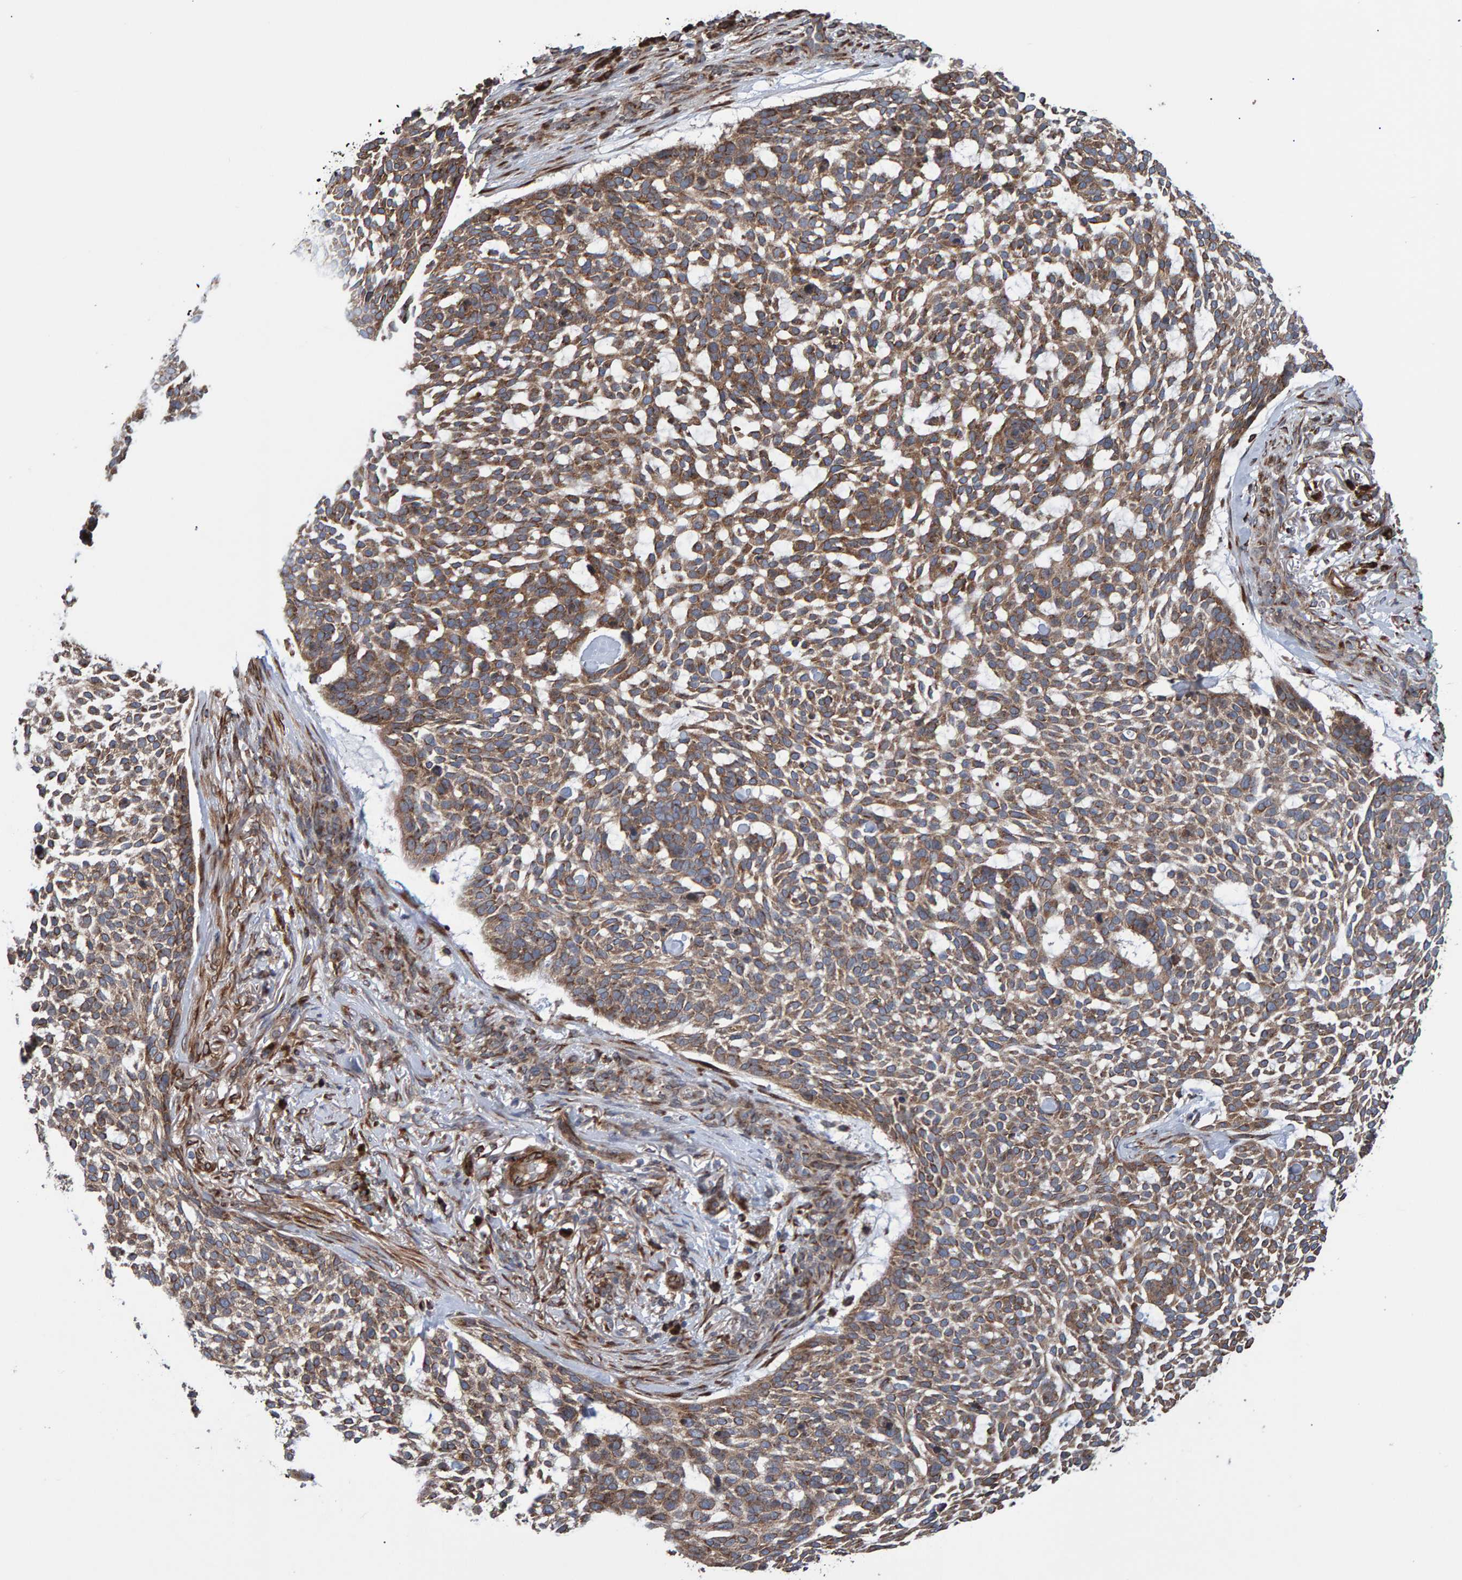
{"staining": {"intensity": "moderate", "quantity": ">75%", "location": "cytoplasmic/membranous"}, "tissue": "skin cancer", "cell_type": "Tumor cells", "image_type": "cancer", "snomed": [{"axis": "morphology", "description": "Basal cell carcinoma"}, {"axis": "topography", "description": "Skin"}], "caption": "A photomicrograph of human skin basal cell carcinoma stained for a protein shows moderate cytoplasmic/membranous brown staining in tumor cells. (Brightfield microscopy of DAB IHC at high magnification).", "gene": "FAM117A", "patient": {"sex": "female", "age": 64}}